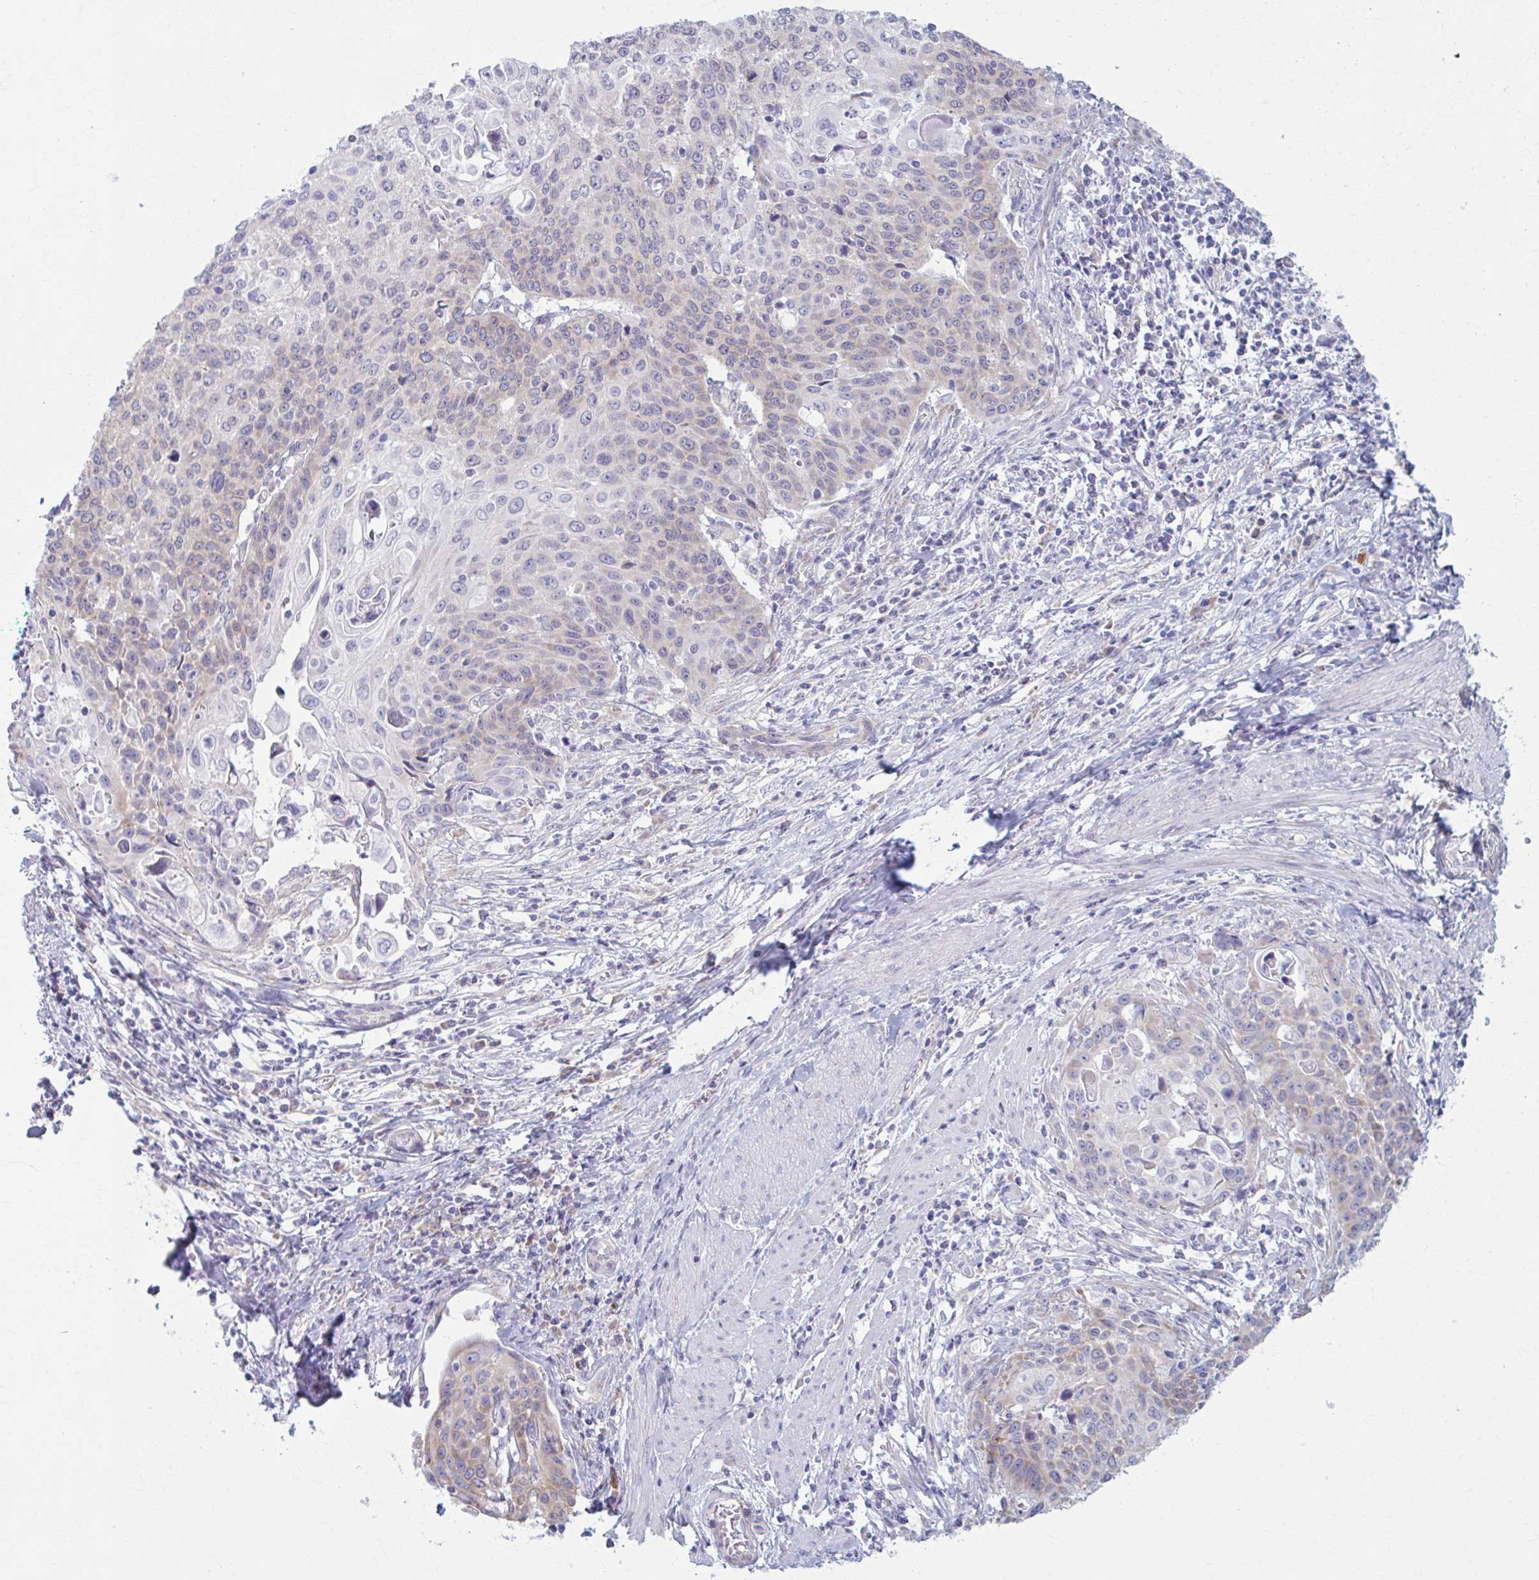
{"staining": {"intensity": "weak", "quantity": "25%-75%", "location": "cytoplasmic/membranous"}, "tissue": "cervical cancer", "cell_type": "Tumor cells", "image_type": "cancer", "snomed": [{"axis": "morphology", "description": "Squamous cell carcinoma, NOS"}, {"axis": "topography", "description": "Cervix"}], "caption": "Cervical squamous cell carcinoma stained with a protein marker demonstrates weak staining in tumor cells.", "gene": "PRKRA", "patient": {"sex": "female", "age": 65}}